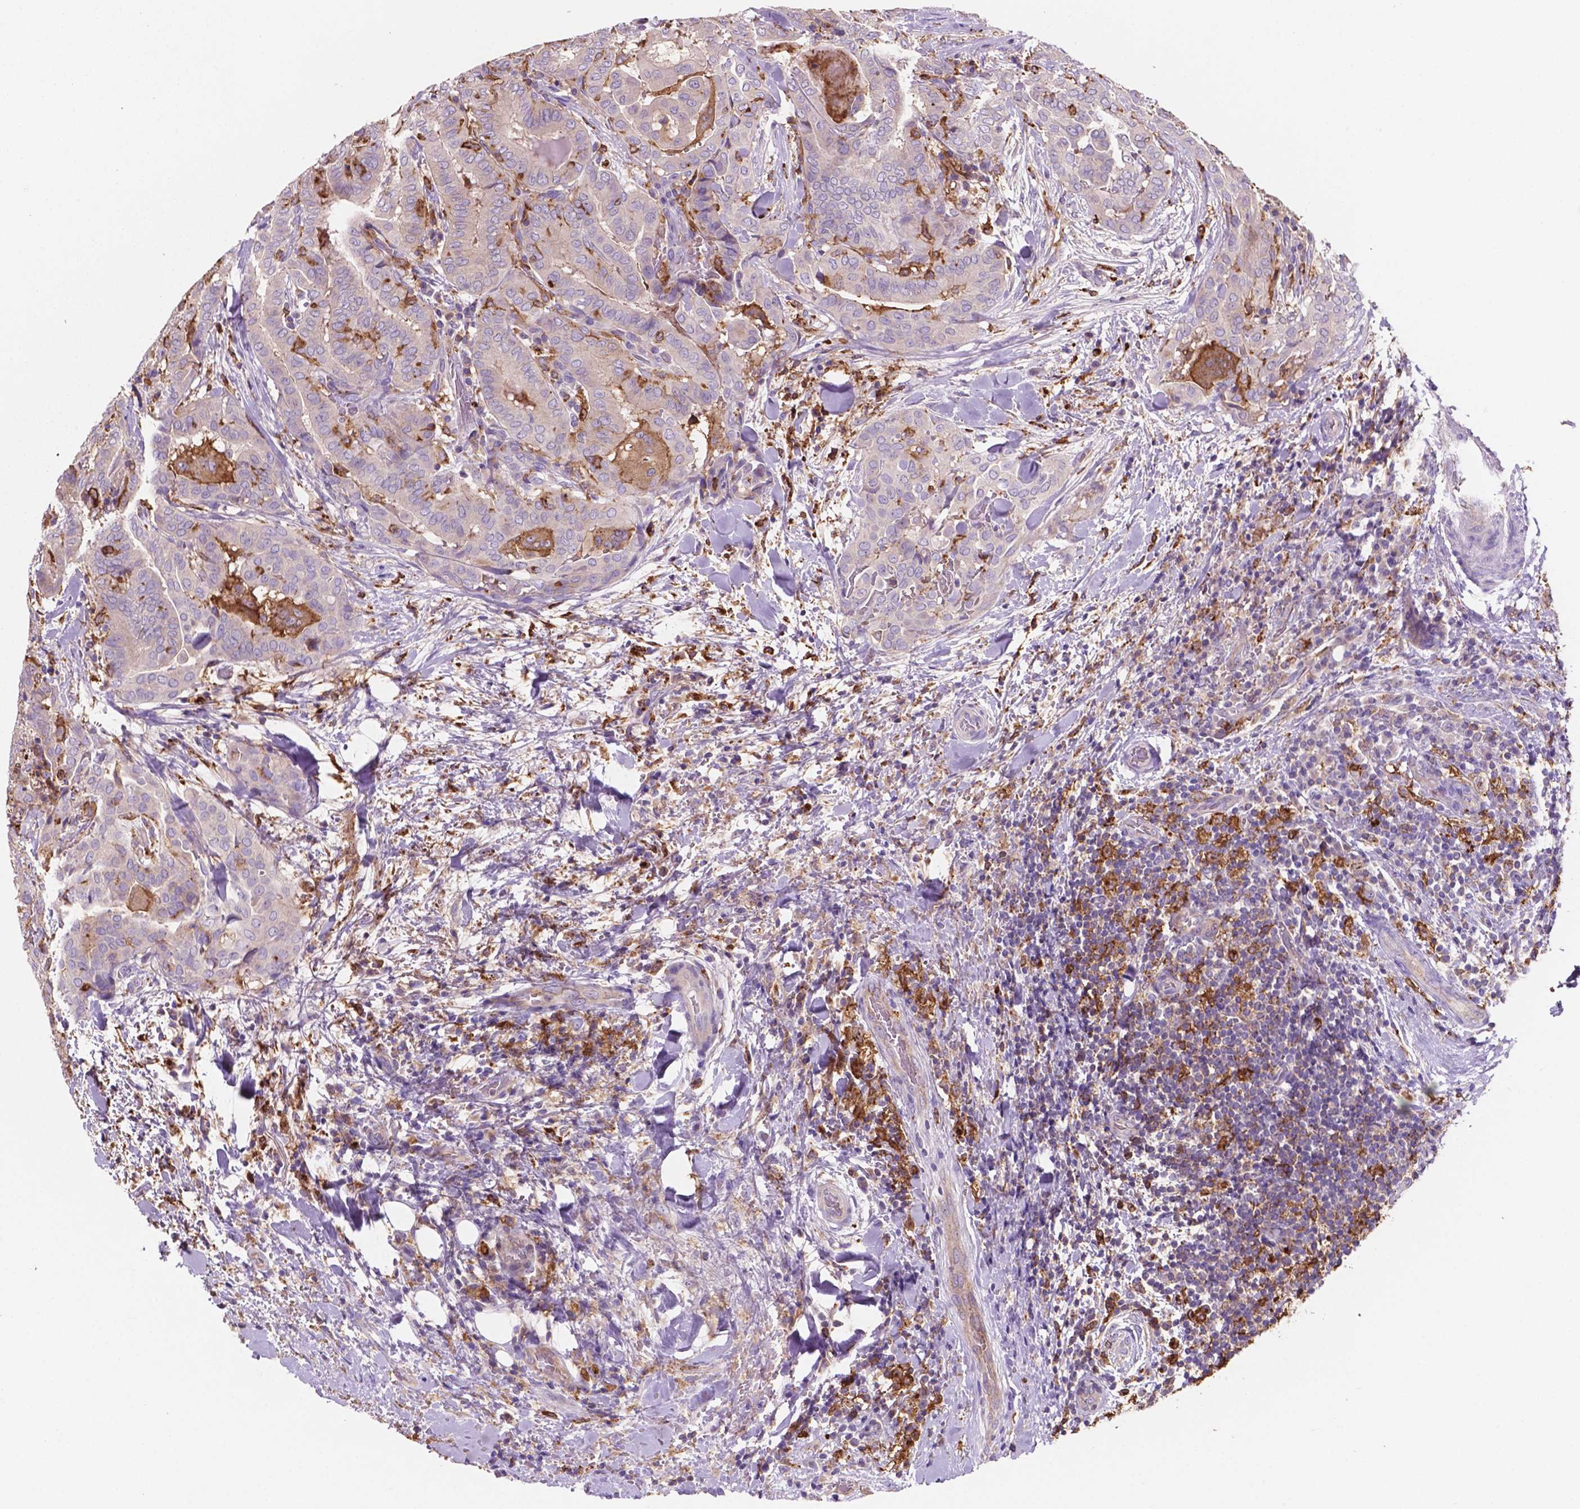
{"staining": {"intensity": "negative", "quantity": "none", "location": "none"}, "tissue": "thyroid cancer", "cell_type": "Tumor cells", "image_type": "cancer", "snomed": [{"axis": "morphology", "description": "Papillary adenocarcinoma, NOS"}, {"axis": "topography", "description": "Thyroid gland"}], "caption": "Photomicrograph shows no significant protein staining in tumor cells of thyroid papillary adenocarcinoma.", "gene": "MKRN2OS", "patient": {"sex": "female", "age": 61}}